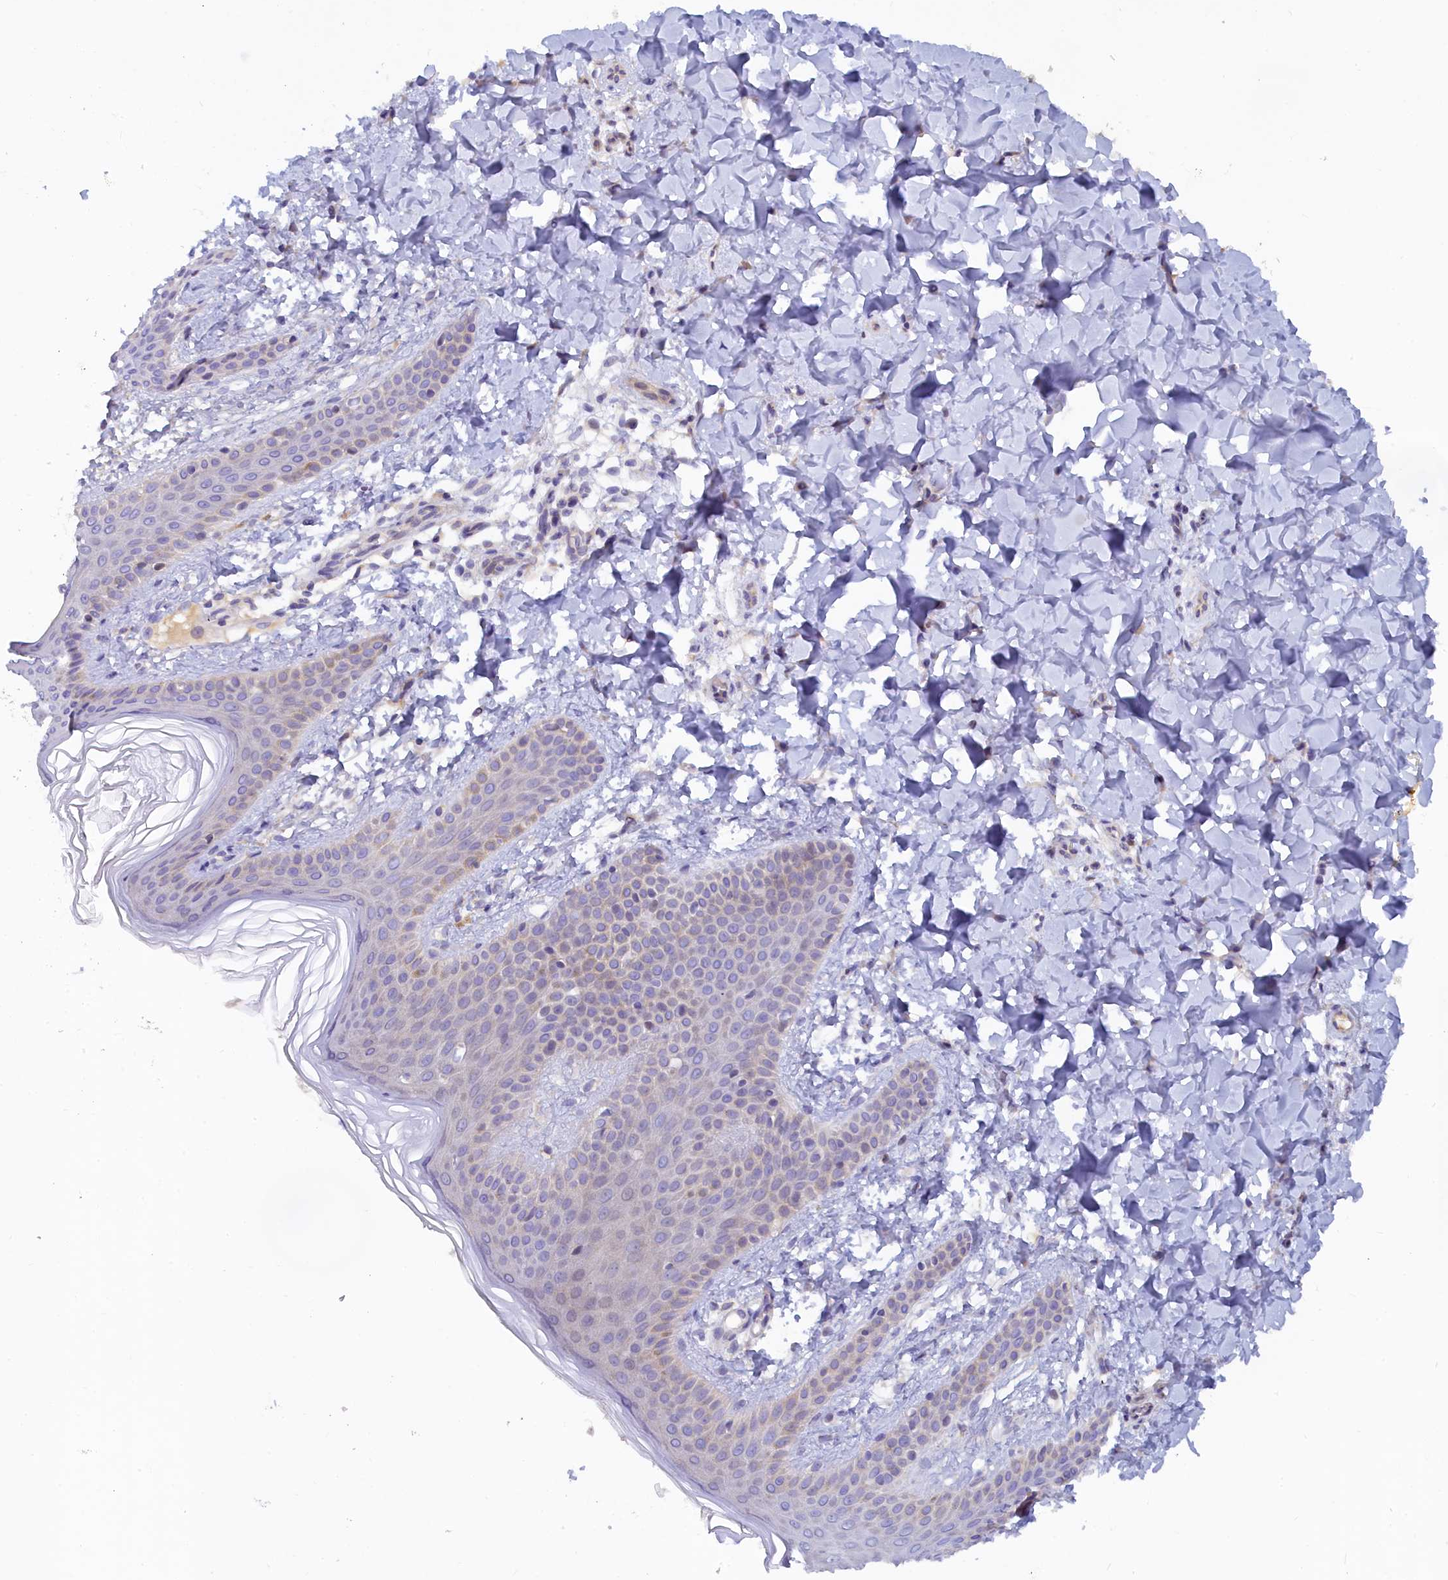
{"staining": {"intensity": "negative", "quantity": "none", "location": "none"}, "tissue": "skin", "cell_type": "Fibroblasts", "image_type": "normal", "snomed": [{"axis": "morphology", "description": "Normal tissue, NOS"}, {"axis": "topography", "description": "Skin"}], "caption": "Fibroblasts are negative for brown protein staining in normal skin.", "gene": "SPATA5L1", "patient": {"sex": "male", "age": 36}}